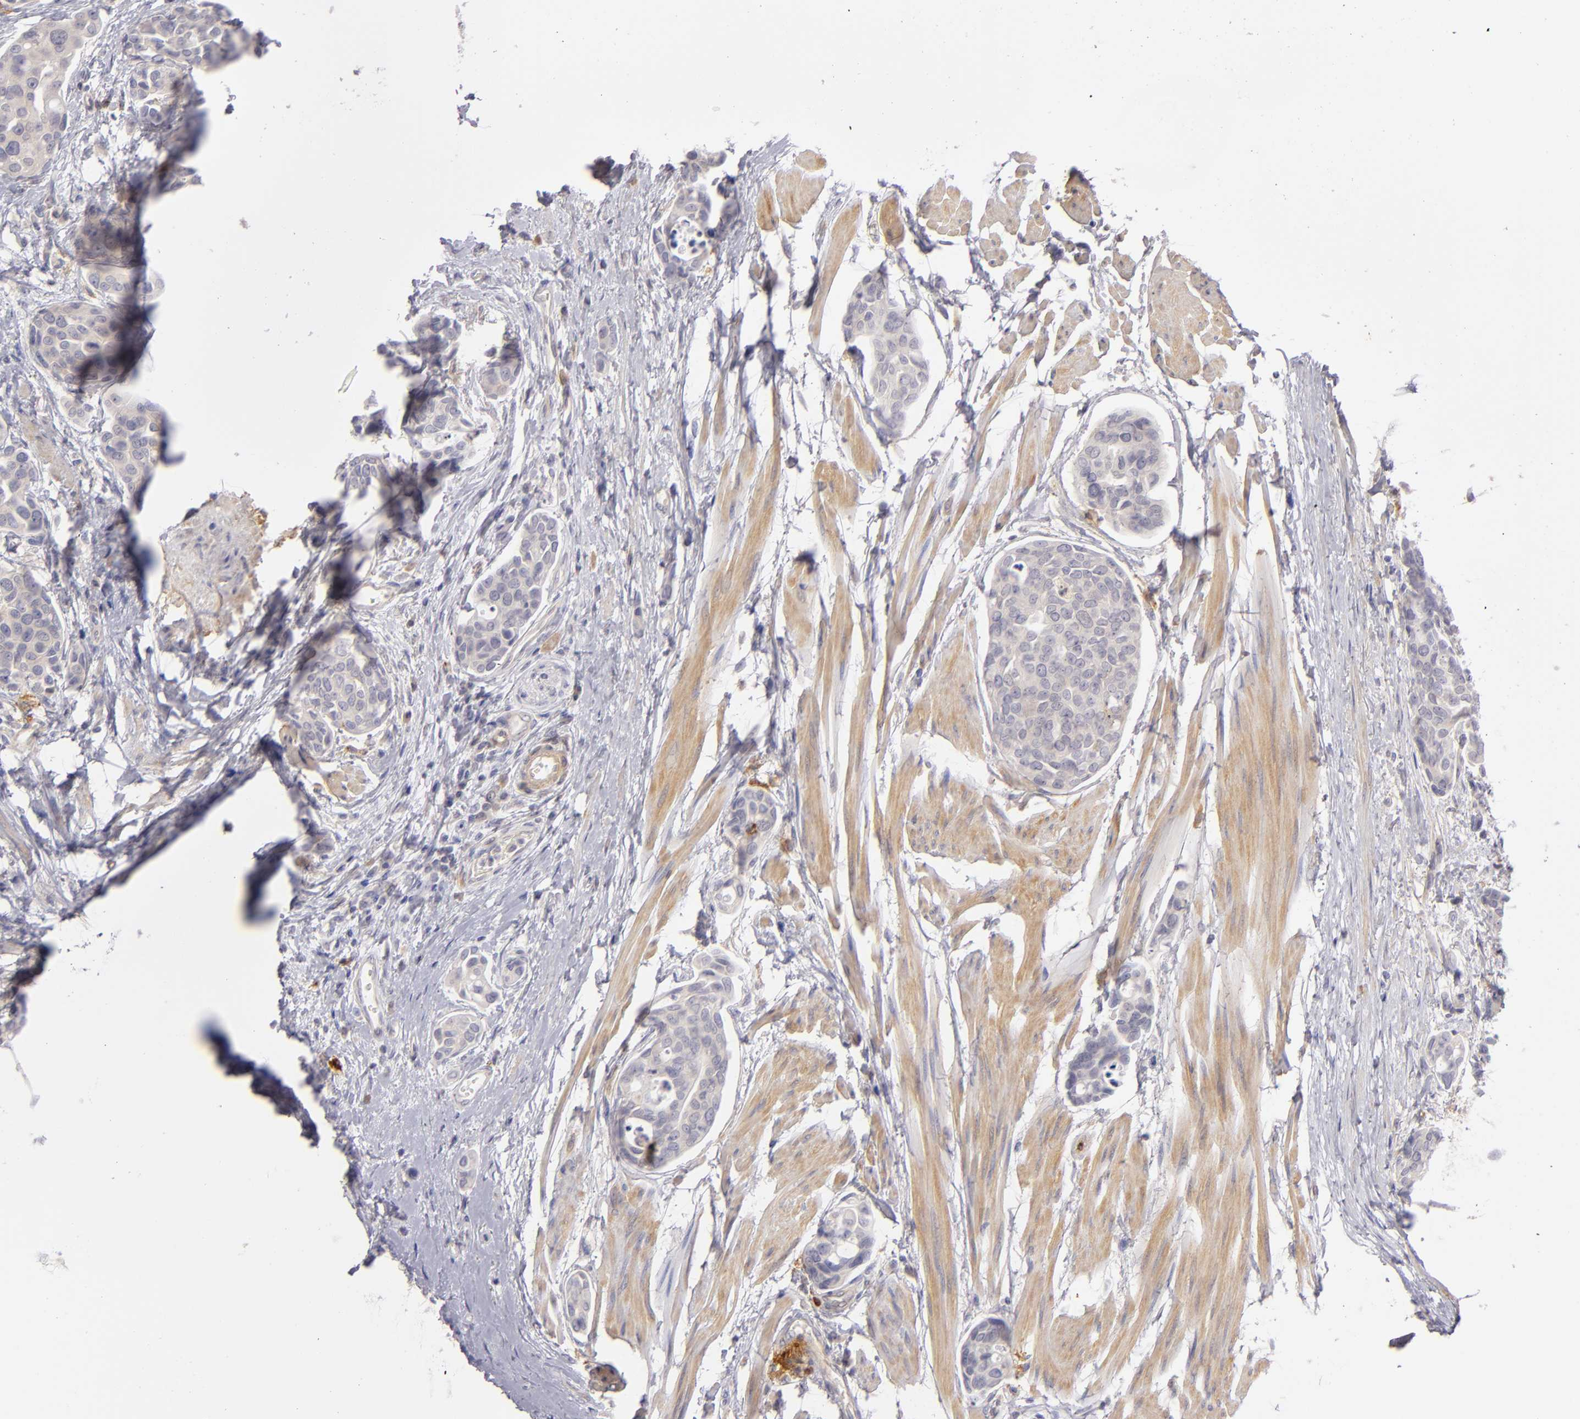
{"staining": {"intensity": "weak", "quantity": "25%-75%", "location": "cytoplasmic/membranous"}, "tissue": "urothelial cancer", "cell_type": "Tumor cells", "image_type": "cancer", "snomed": [{"axis": "morphology", "description": "Urothelial carcinoma, High grade"}, {"axis": "topography", "description": "Urinary bladder"}], "caption": "Immunohistochemical staining of urothelial carcinoma (high-grade) reveals weak cytoplasmic/membranous protein expression in approximately 25%-75% of tumor cells.", "gene": "CD83", "patient": {"sex": "male", "age": 78}}